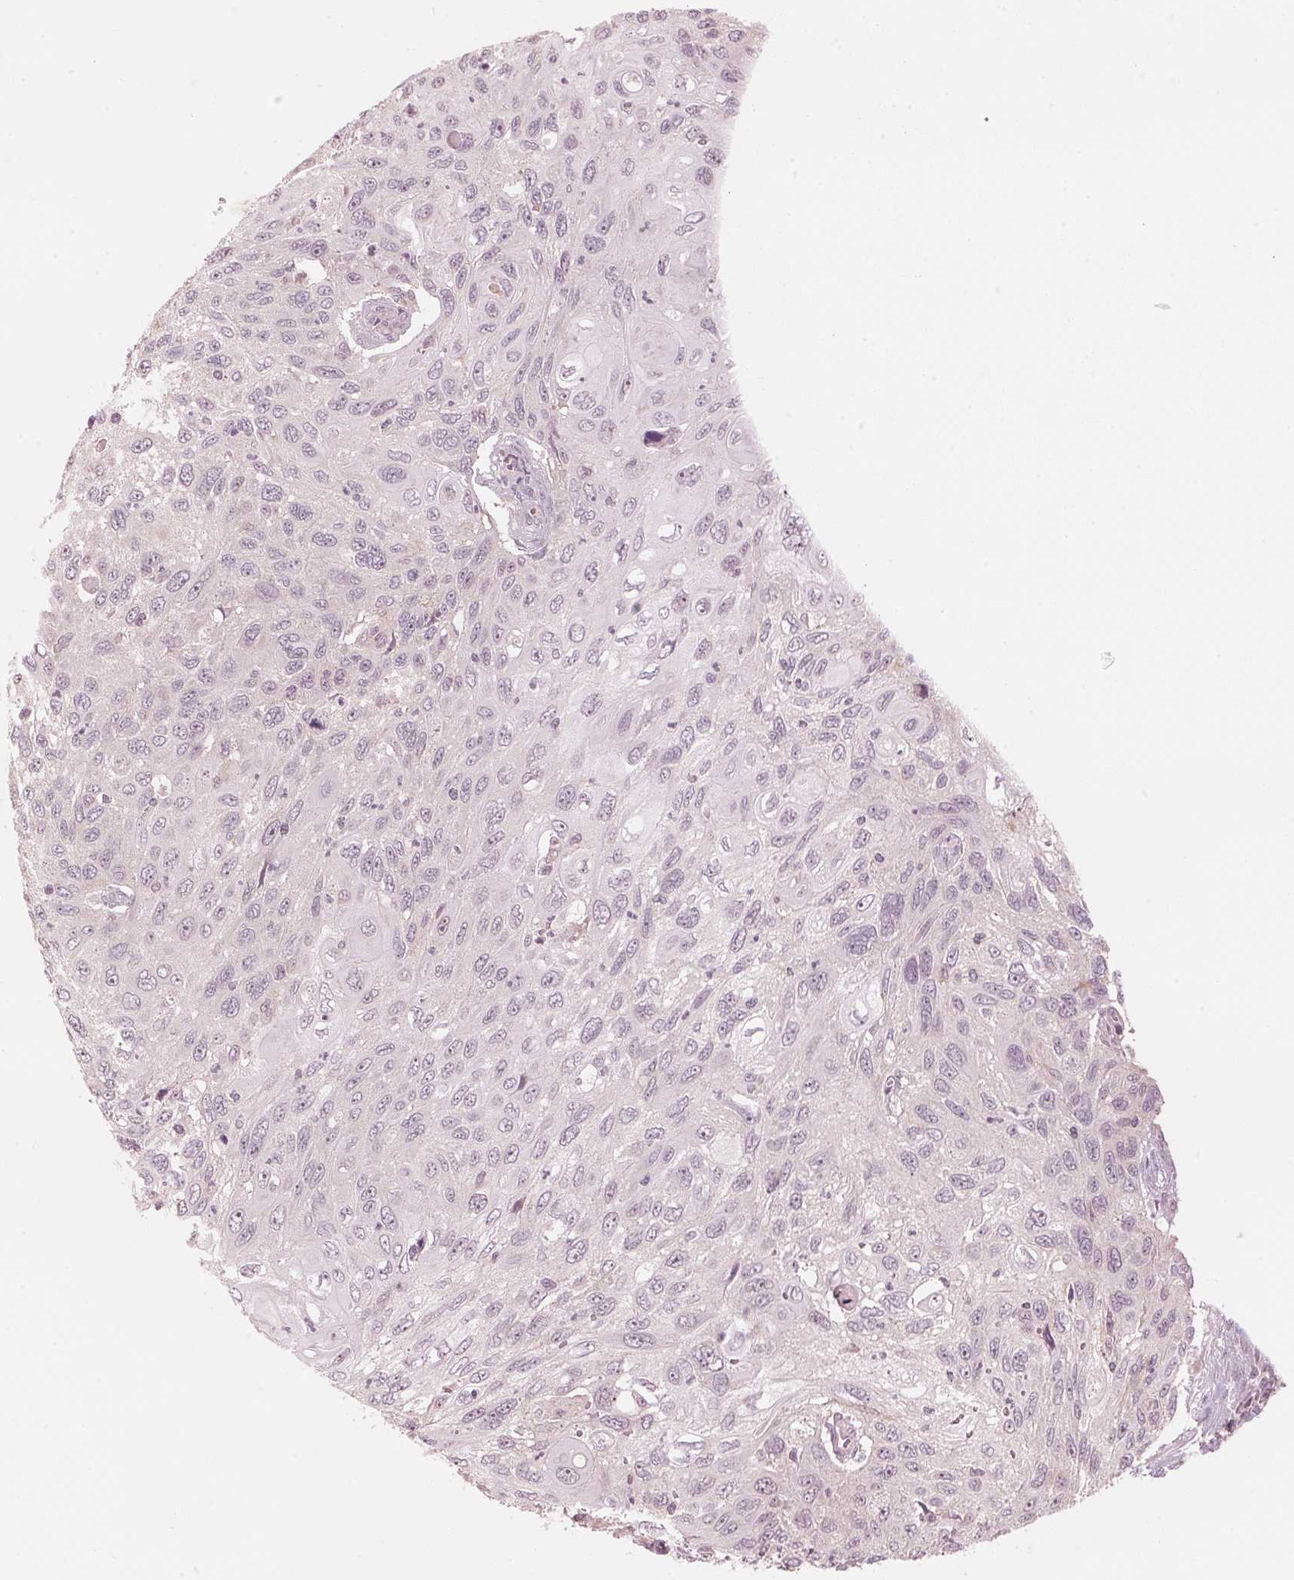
{"staining": {"intensity": "negative", "quantity": "none", "location": "none"}, "tissue": "cervical cancer", "cell_type": "Tumor cells", "image_type": "cancer", "snomed": [{"axis": "morphology", "description": "Squamous cell carcinoma, NOS"}, {"axis": "topography", "description": "Cervix"}], "caption": "A histopathology image of cervical cancer (squamous cell carcinoma) stained for a protein demonstrates no brown staining in tumor cells.", "gene": "TMED6", "patient": {"sex": "female", "age": 70}}